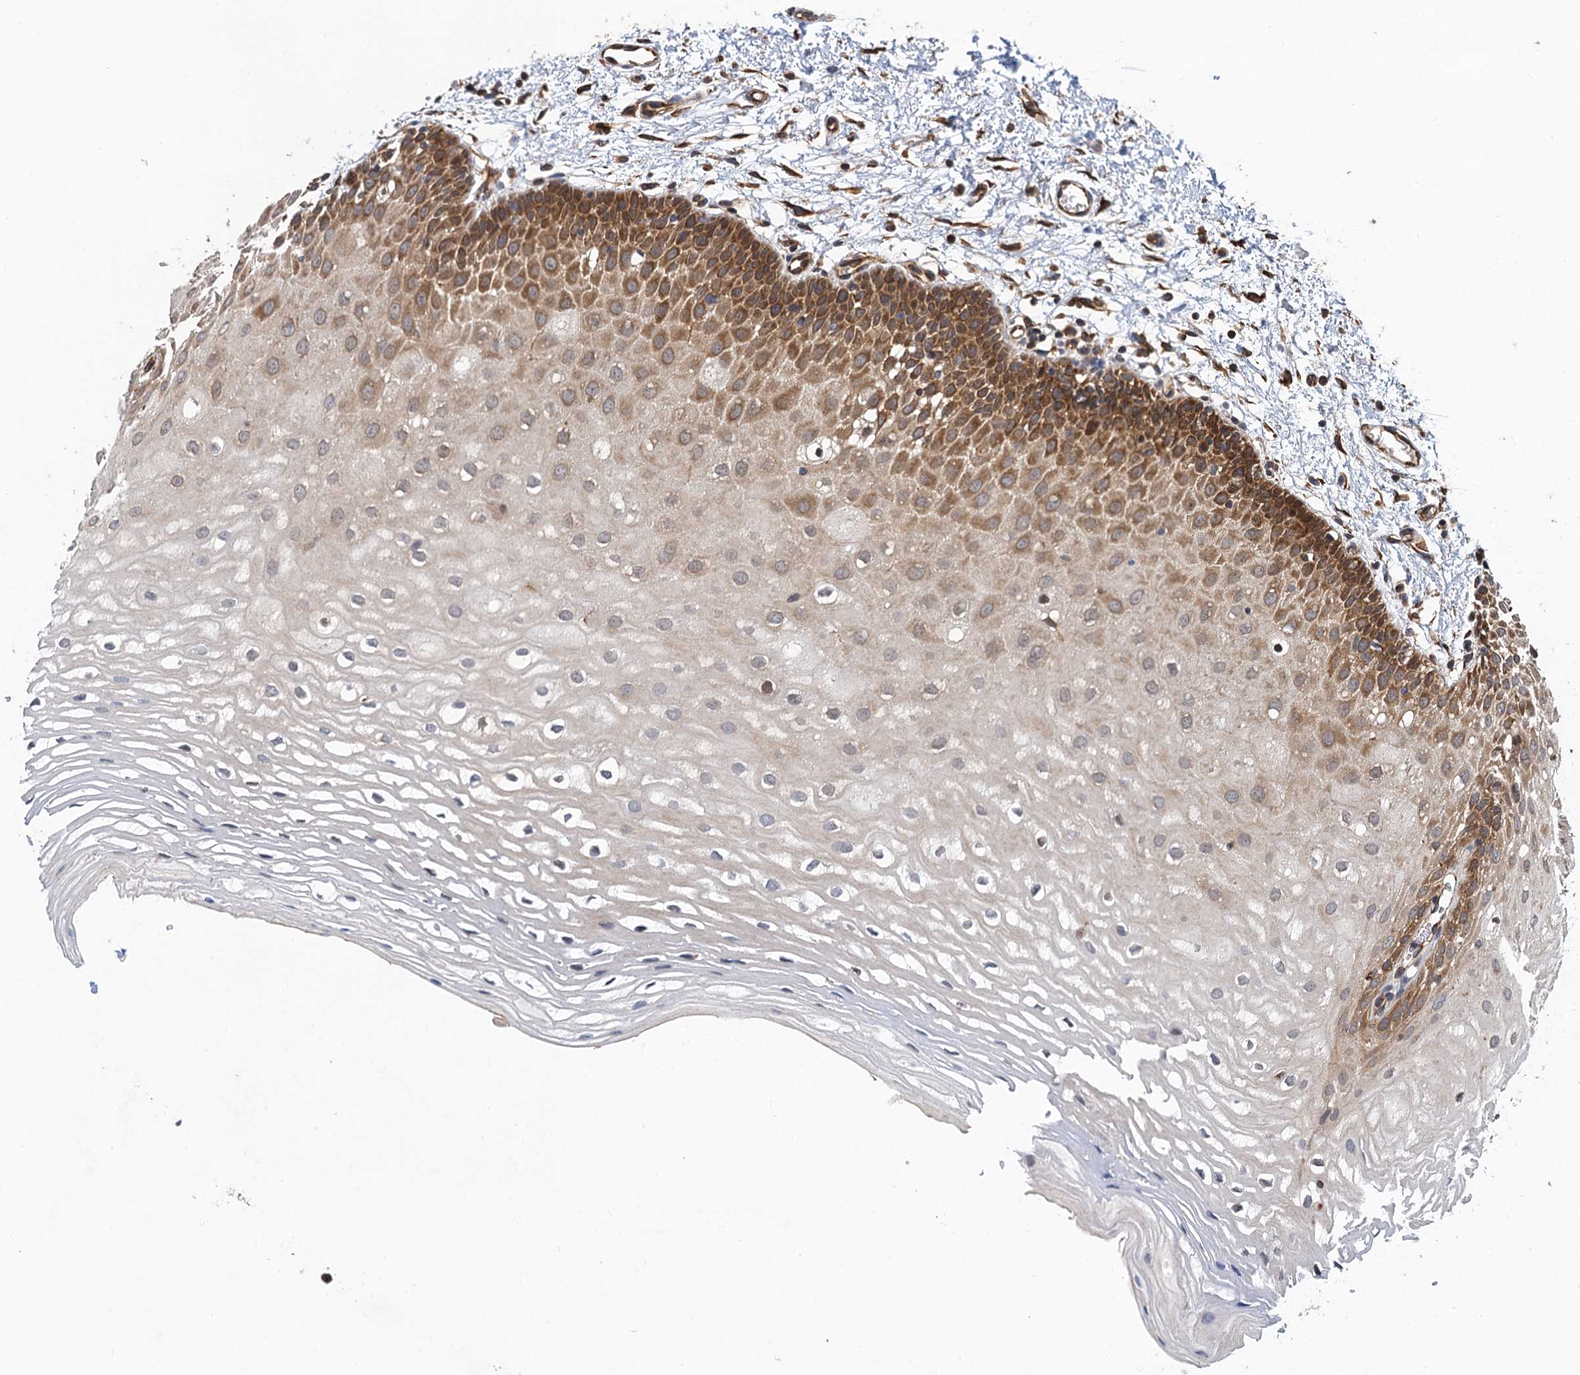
{"staining": {"intensity": "moderate", "quantity": "25%-75%", "location": "cytoplasmic/membranous"}, "tissue": "oral mucosa", "cell_type": "Squamous epithelial cells", "image_type": "normal", "snomed": [{"axis": "morphology", "description": "Normal tissue, NOS"}, {"axis": "topography", "description": "Oral tissue"}, {"axis": "topography", "description": "Tounge, NOS"}], "caption": "Moderate cytoplasmic/membranous positivity for a protein is appreciated in approximately 25%-75% of squamous epithelial cells of benign oral mucosa using immunohistochemistry (IHC).", "gene": "PJA2", "patient": {"sex": "female", "age": 73}}